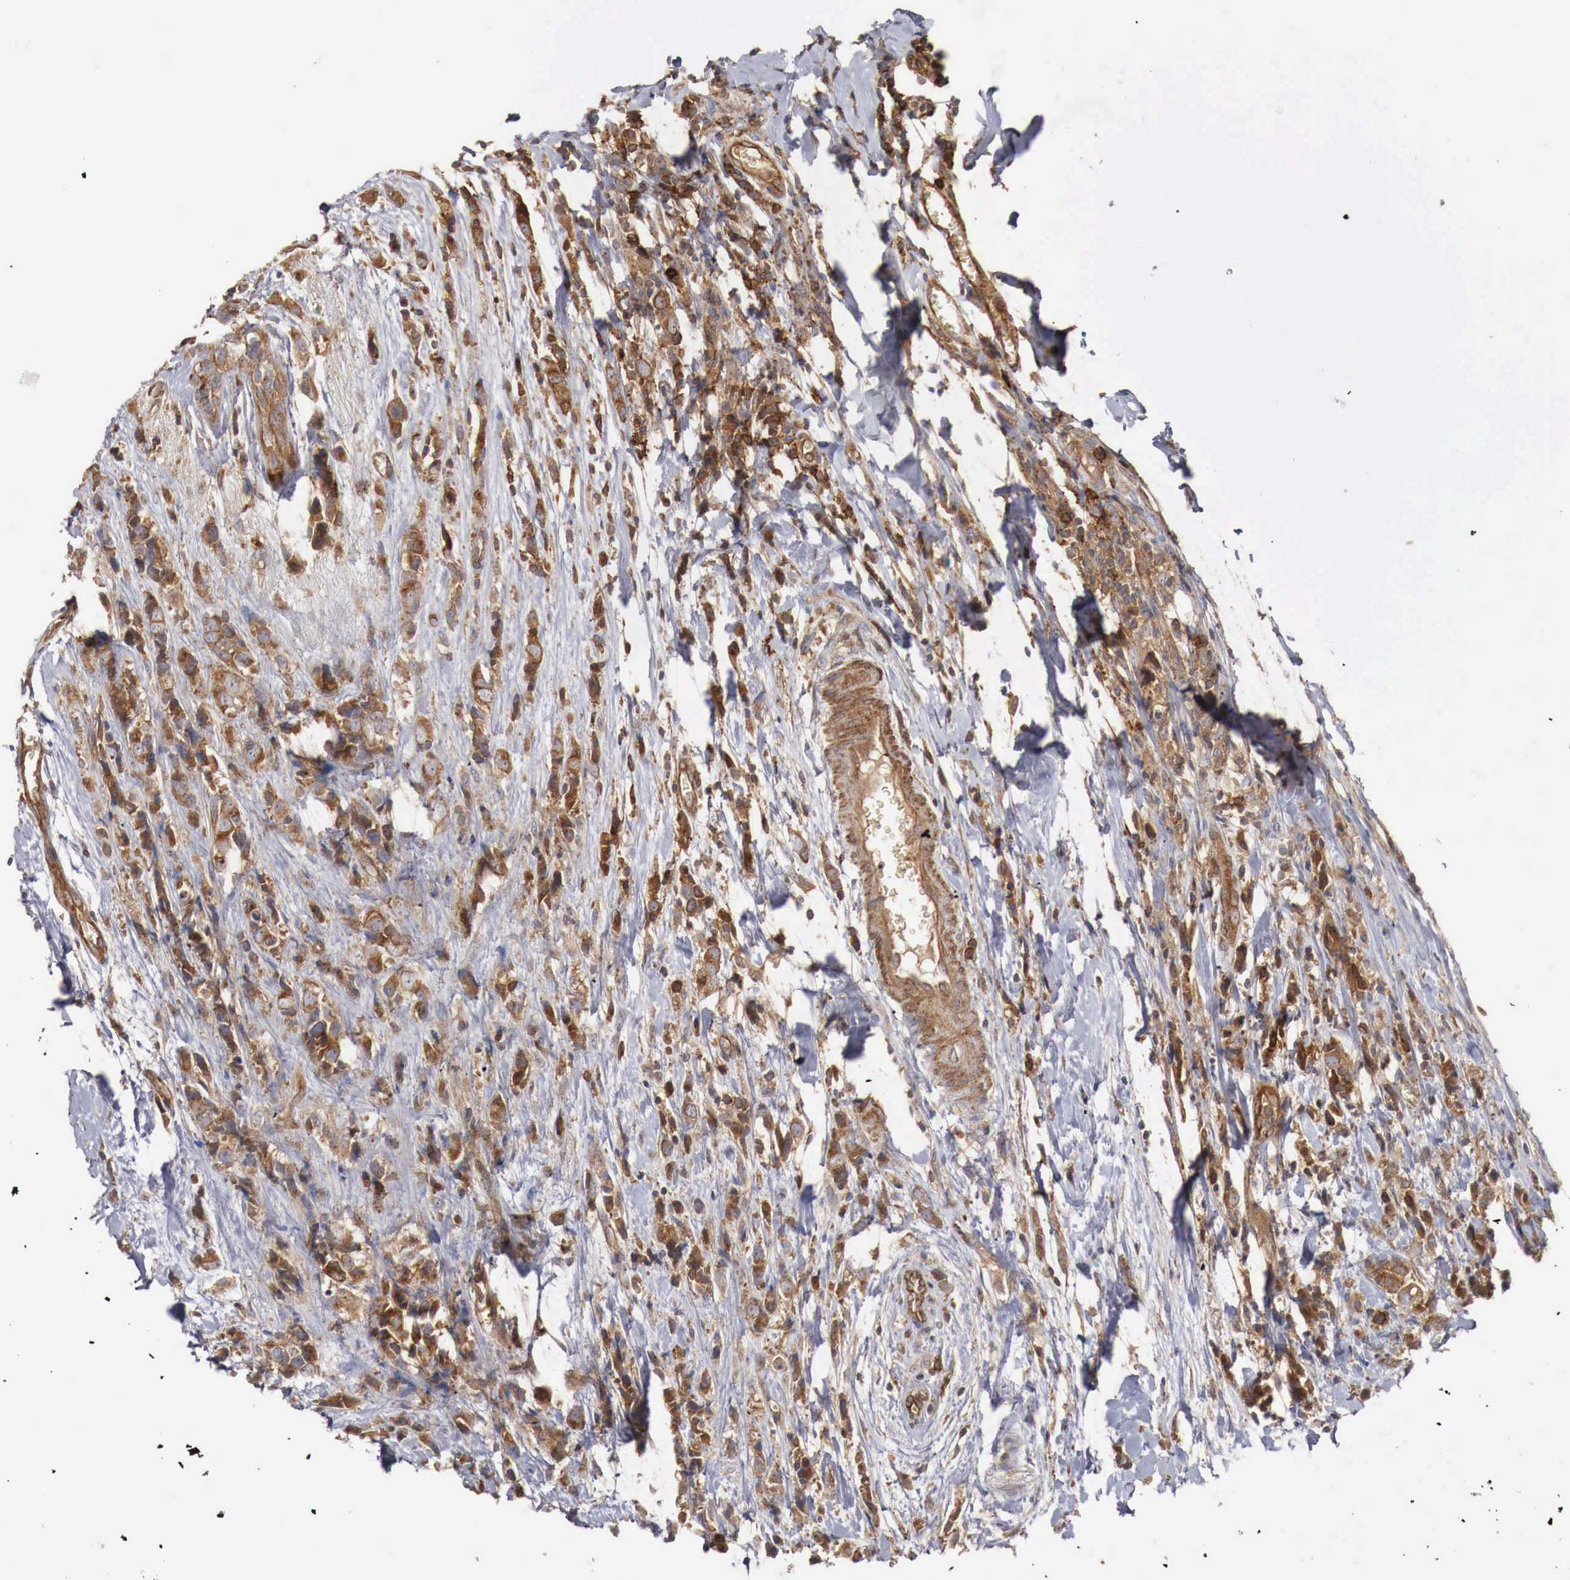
{"staining": {"intensity": "strong", "quantity": ">75%", "location": "cytoplasmic/membranous"}, "tissue": "breast cancer", "cell_type": "Tumor cells", "image_type": "cancer", "snomed": [{"axis": "morphology", "description": "Lobular carcinoma"}, {"axis": "topography", "description": "Breast"}], "caption": "IHC photomicrograph of breast cancer stained for a protein (brown), which reveals high levels of strong cytoplasmic/membranous expression in about >75% of tumor cells.", "gene": "ARMCX4", "patient": {"sex": "female", "age": 57}}